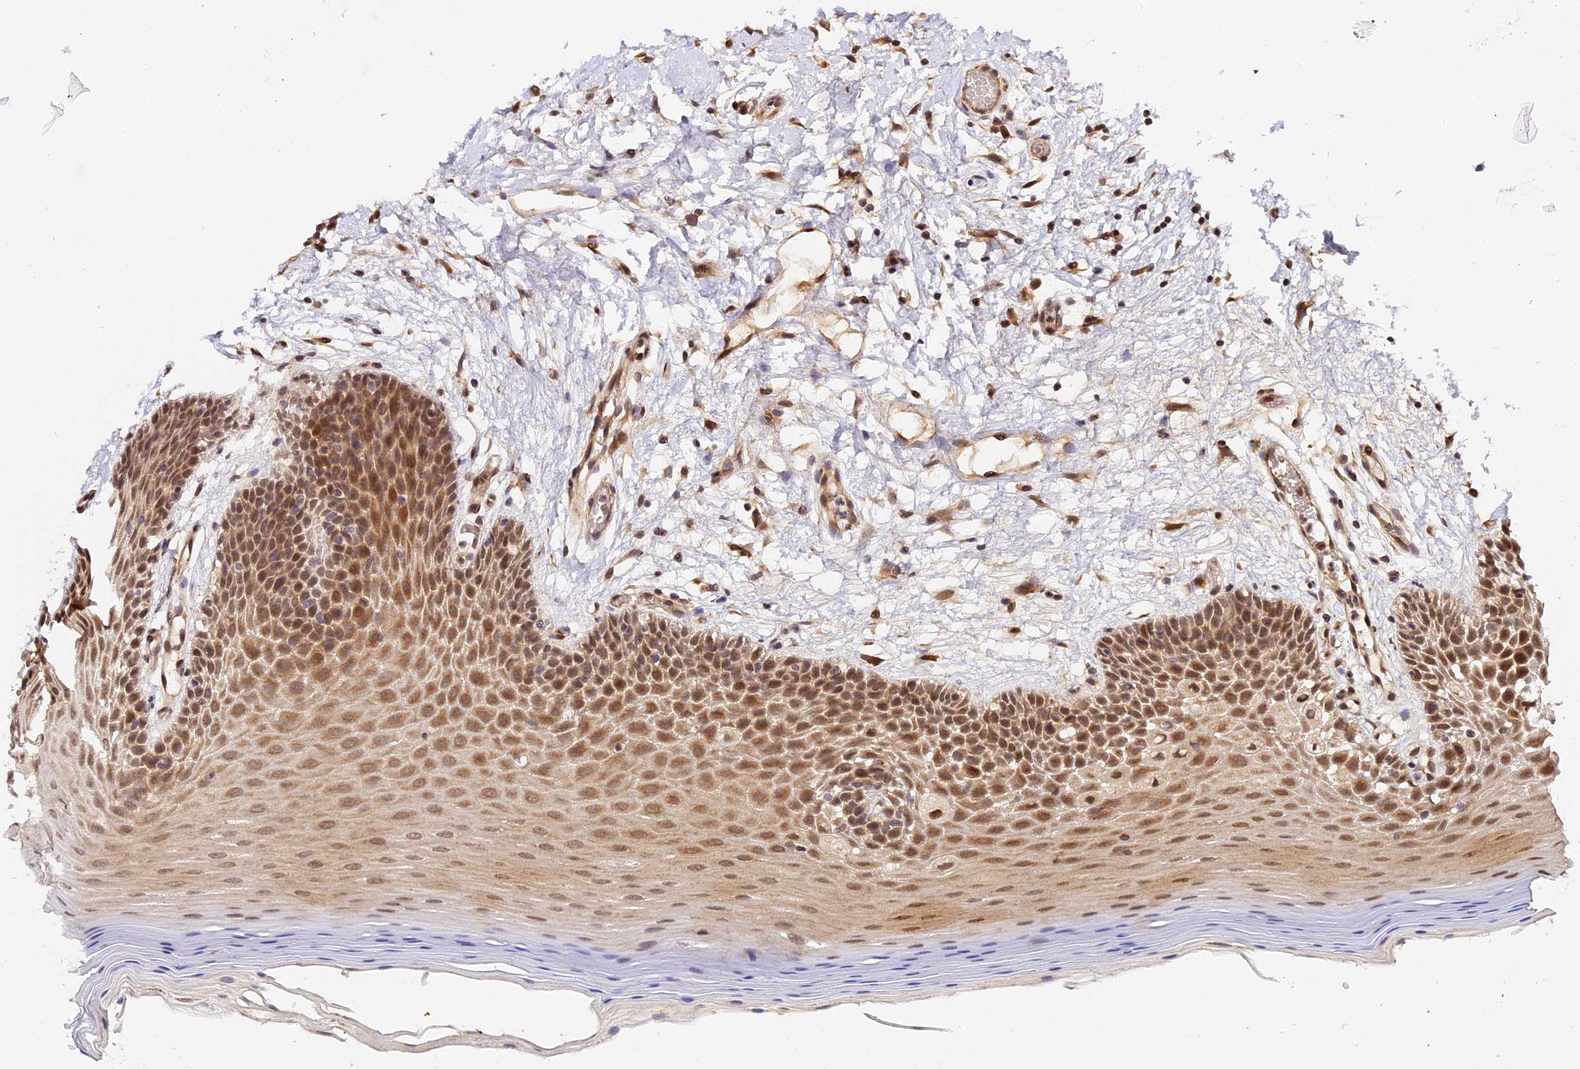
{"staining": {"intensity": "moderate", "quantity": ">75%", "location": "cytoplasmic/membranous"}, "tissue": "oral mucosa", "cell_type": "Squamous epithelial cells", "image_type": "normal", "snomed": [{"axis": "morphology", "description": "Normal tissue, NOS"}, {"axis": "topography", "description": "Oral tissue"}, {"axis": "topography", "description": "Tounge, NOS"}], "caption": "Immunohistochemistry (IHC) micrograph of benign human oral mucosa stained for a protein (brown), which shows medium levels of moderate cytoplasmic/membranous staining in approximately >75% of squamous epithelial cells.", "gene": "IMPACT", "patient": {"sex": "male", "age": 47}}